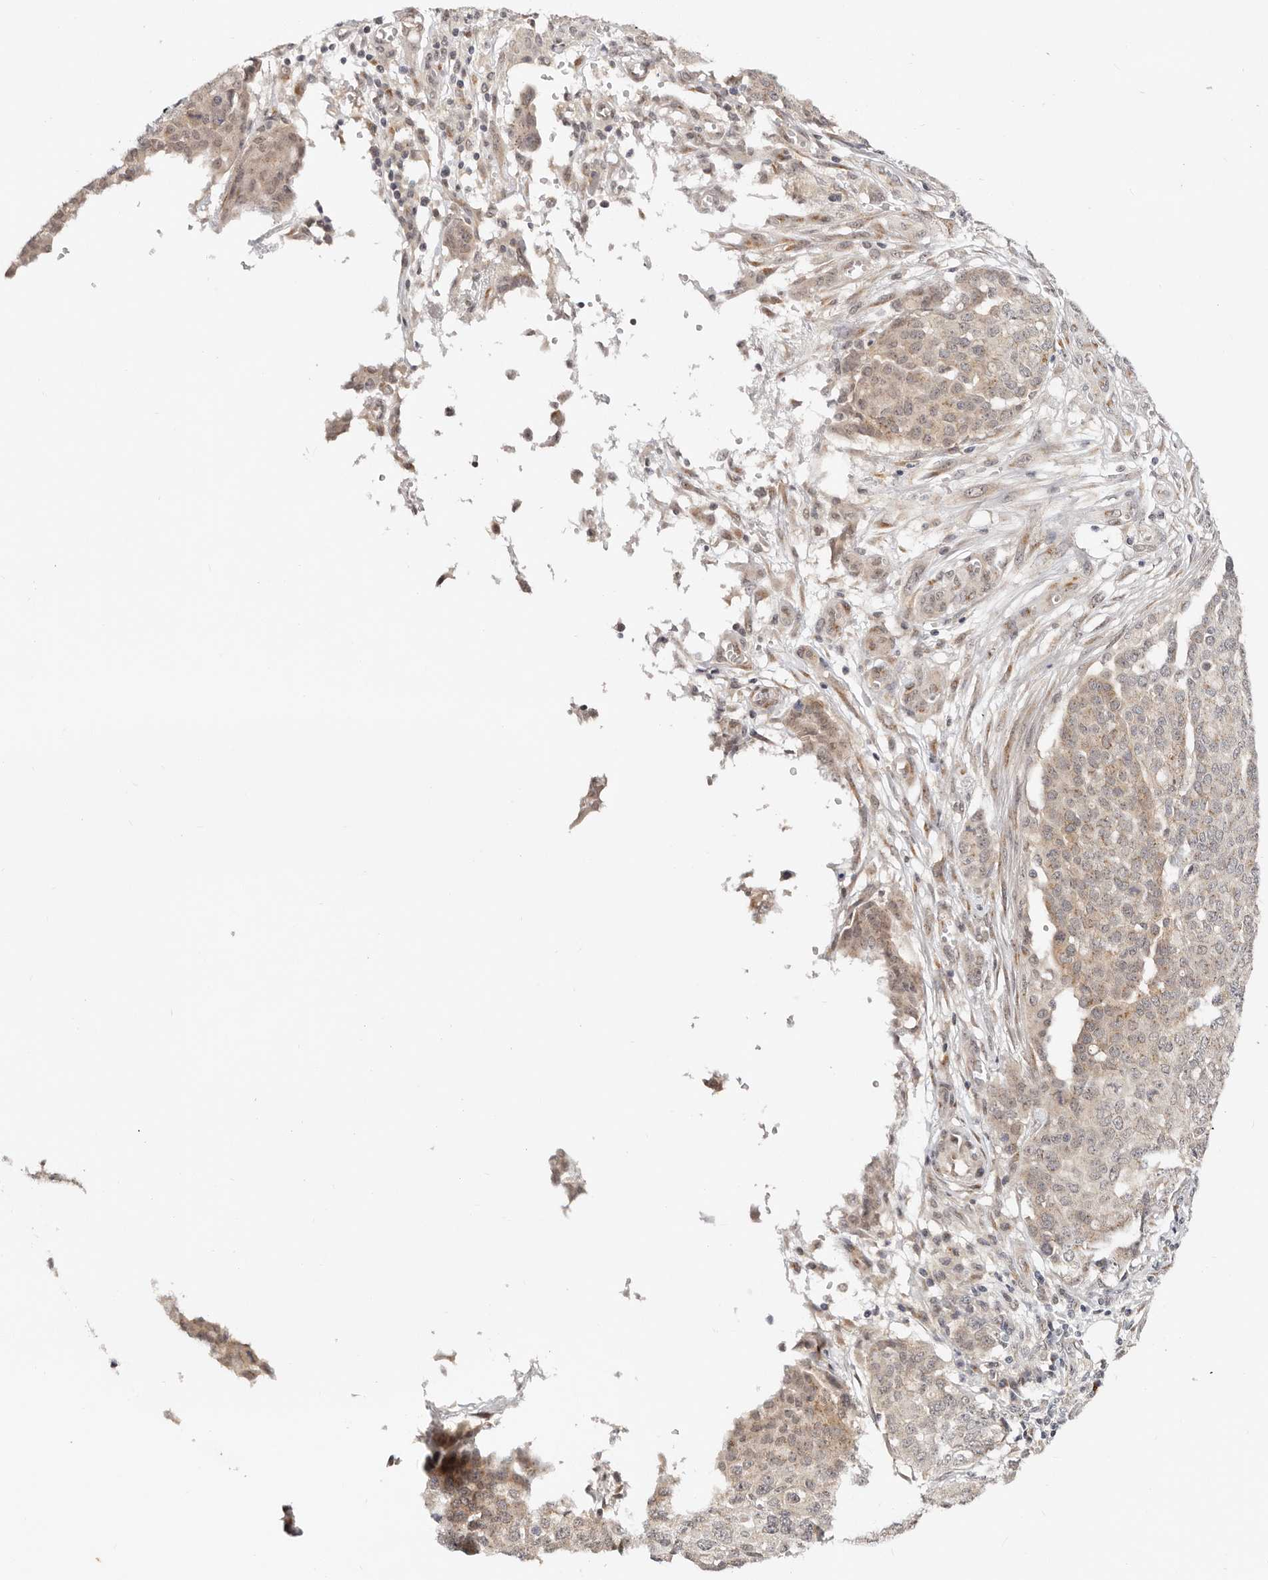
{"staining": {"intensity": "weak", "quantity": "<25%", "location": "cytoplasmic/membranous"}, "tissue": "ovarian cancer", "cell_type": "Tumor cells", "image_type": "cancer", "snomed": [{"axis": "morphology", "description": "Cystadenocarcinoma, serous, NOS"}, {"axis": "topography", "description": "Soft tissue"}, {"axis": "topography", "description": "Ovary"}], "caption": "This is an IHC micrograph of human ovarian serous cystadenocarcinoma. There is no staining in tumor cells.", "gene": "VIPAS39", "patient": {"sex": "female", "age": 57}}